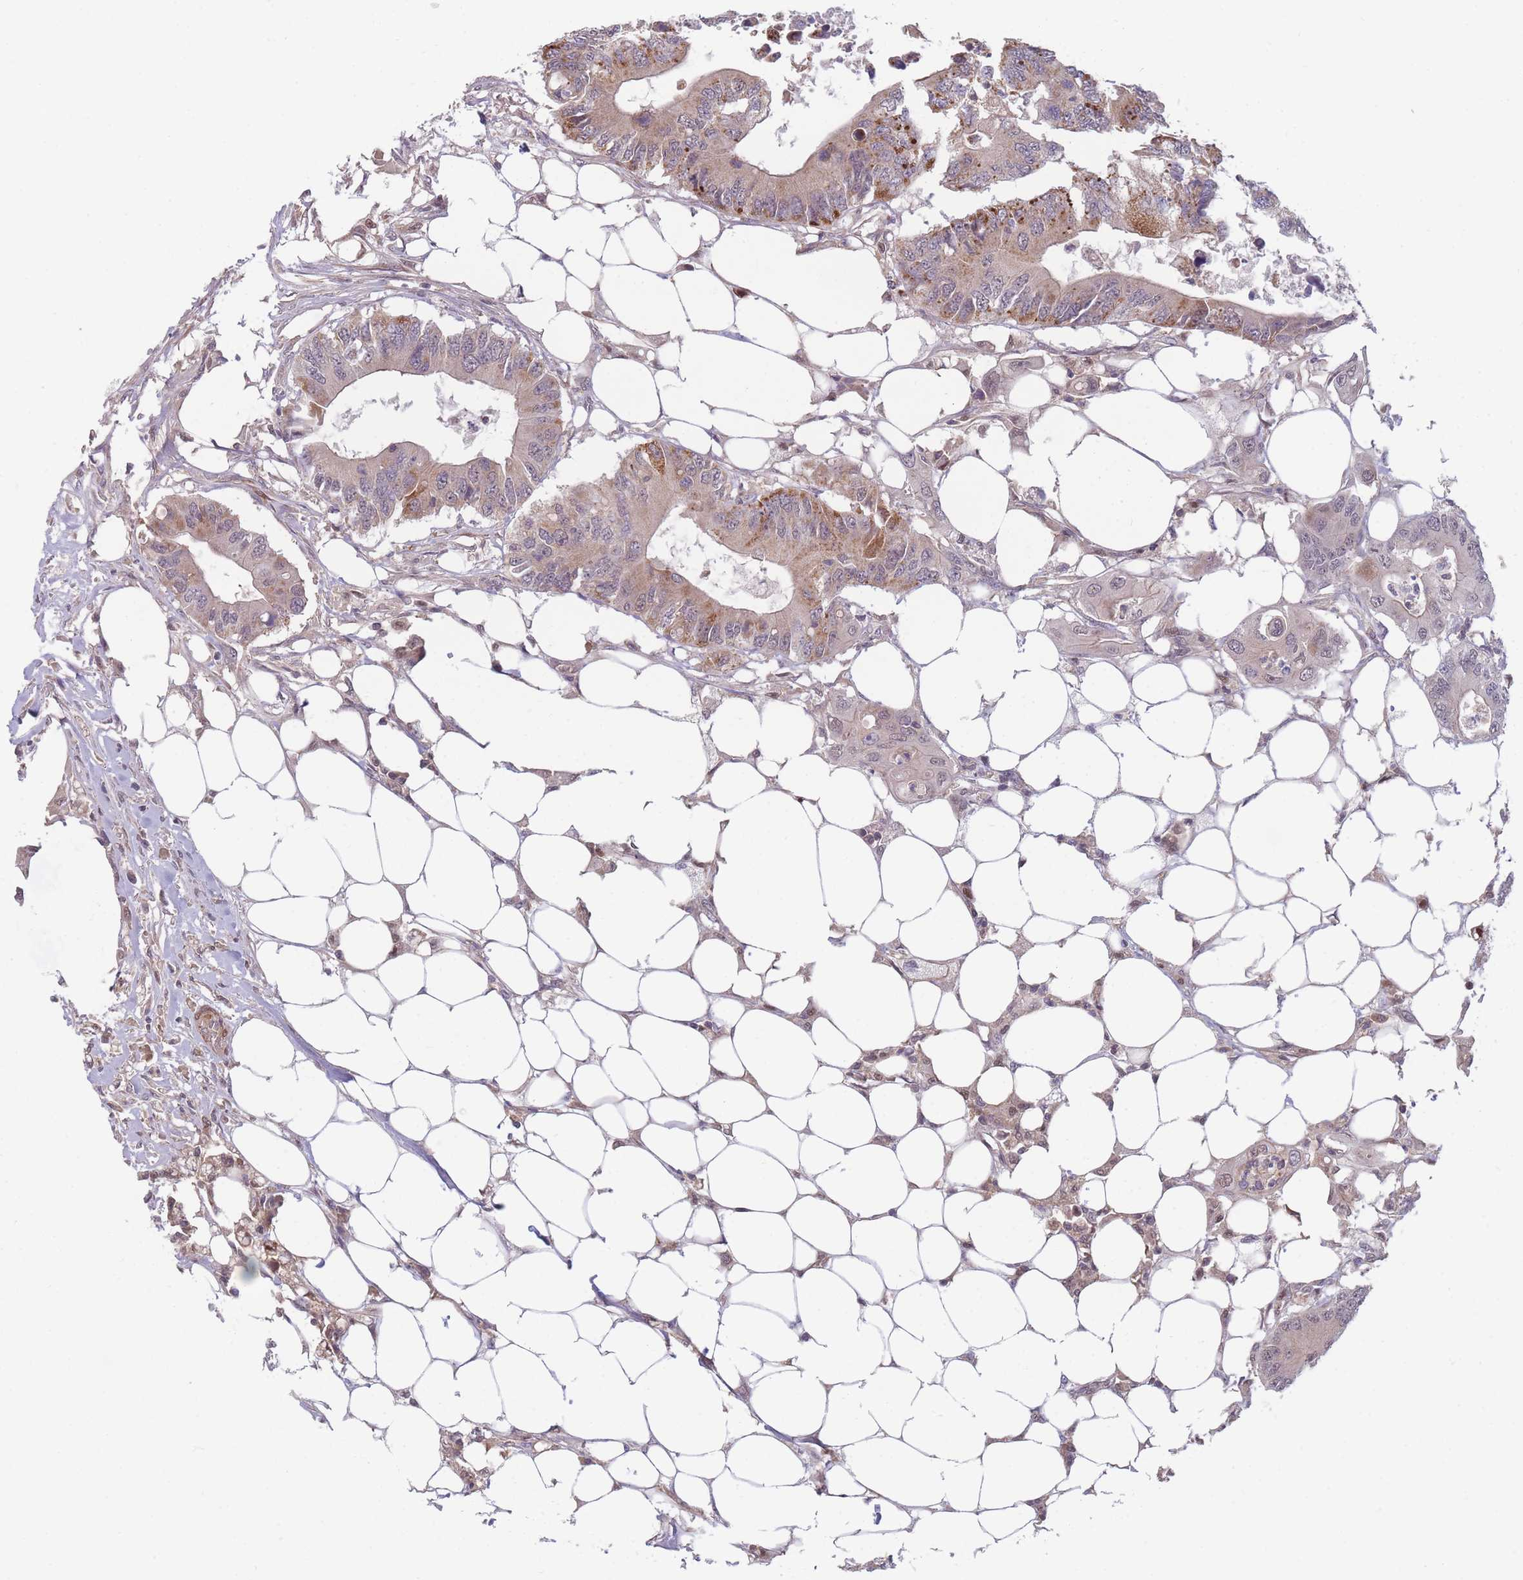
{"staining": {"intensity": "moderate", "quantity": "25%-75%", "location": "cytoplasmic/membranous"}, "tissue": "colorectal cancer", "cell_type": "Tumor cells", "image_type": "cancer", "snomed": [{"axis": "morphology", "description": "Adenocarcinoma, NOS"}, {"axis": "topography", "description": "Colon"}], "caption": "There is medium levels of moderate cytoplasmic/membranous positivity in tumor cells of colorectal cancer (adenocarcinoma), as demonstrated by immunohistochemical staining (brown color).", "gene": "FAM153A", "patient": {"sex": "male", "age": 71}}